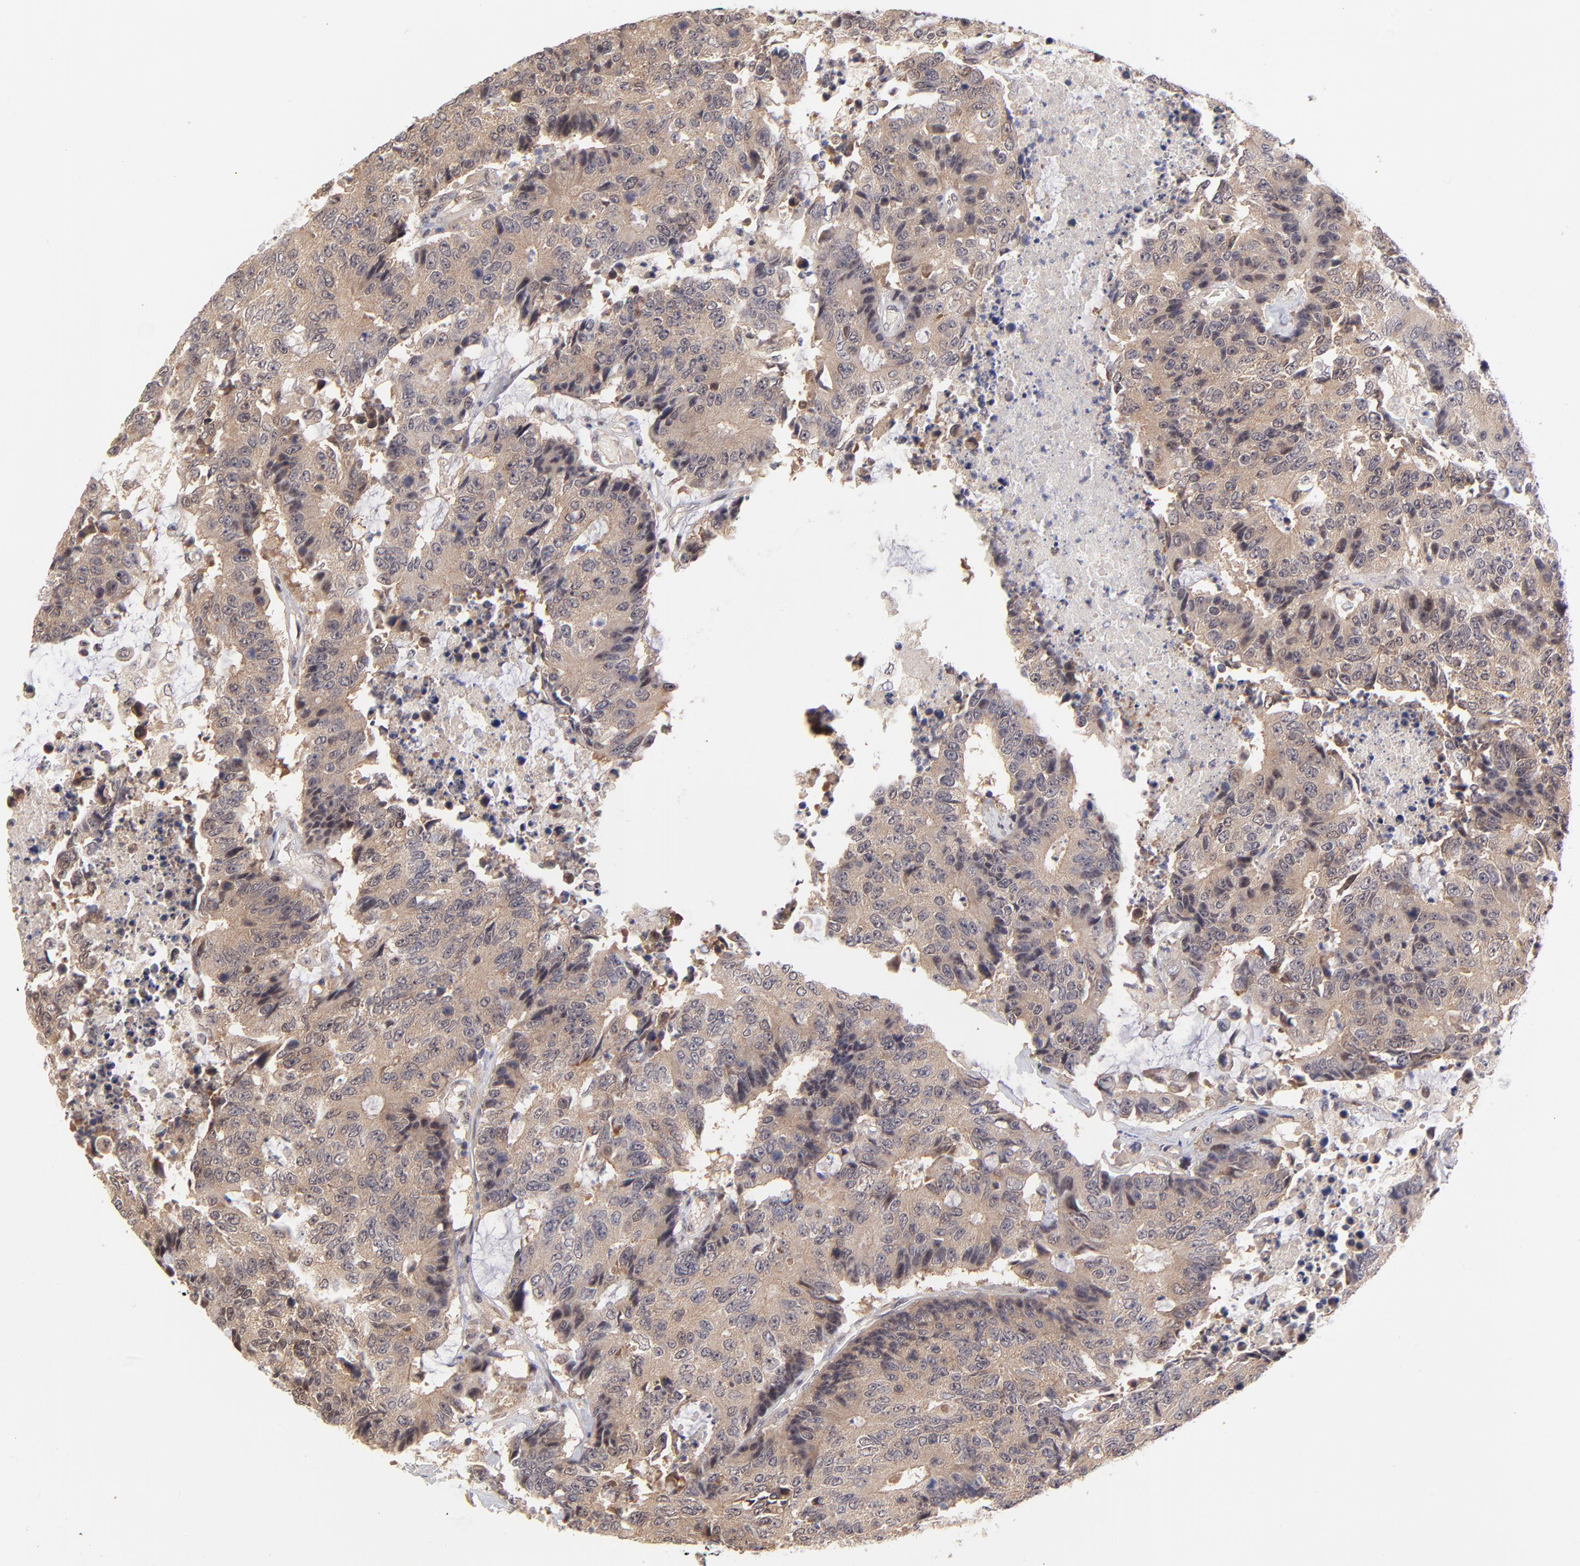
{"staining": {"intensity": "moderate", "quantity": ">75%", "location": "cytoplasmic/membranous"}, "tissue": "colorectal cancer", "cell_type": "Tumor cells", "image_type": "cancer", "snomed": [{"axis": "morphology", "description": "Adenocarcinoma, NOS"}, {"axis": "topography", "description": "Colon"}], "caption": "Immunohistochemistry of colorectal cancer (adenocarcinoma) shows medium levels of moderate cytoplasmic/membranous staining in approximately >75% of tumor cells.", "gene": "UBE2E3", "patient": {"sex": "female", "age": 86}}